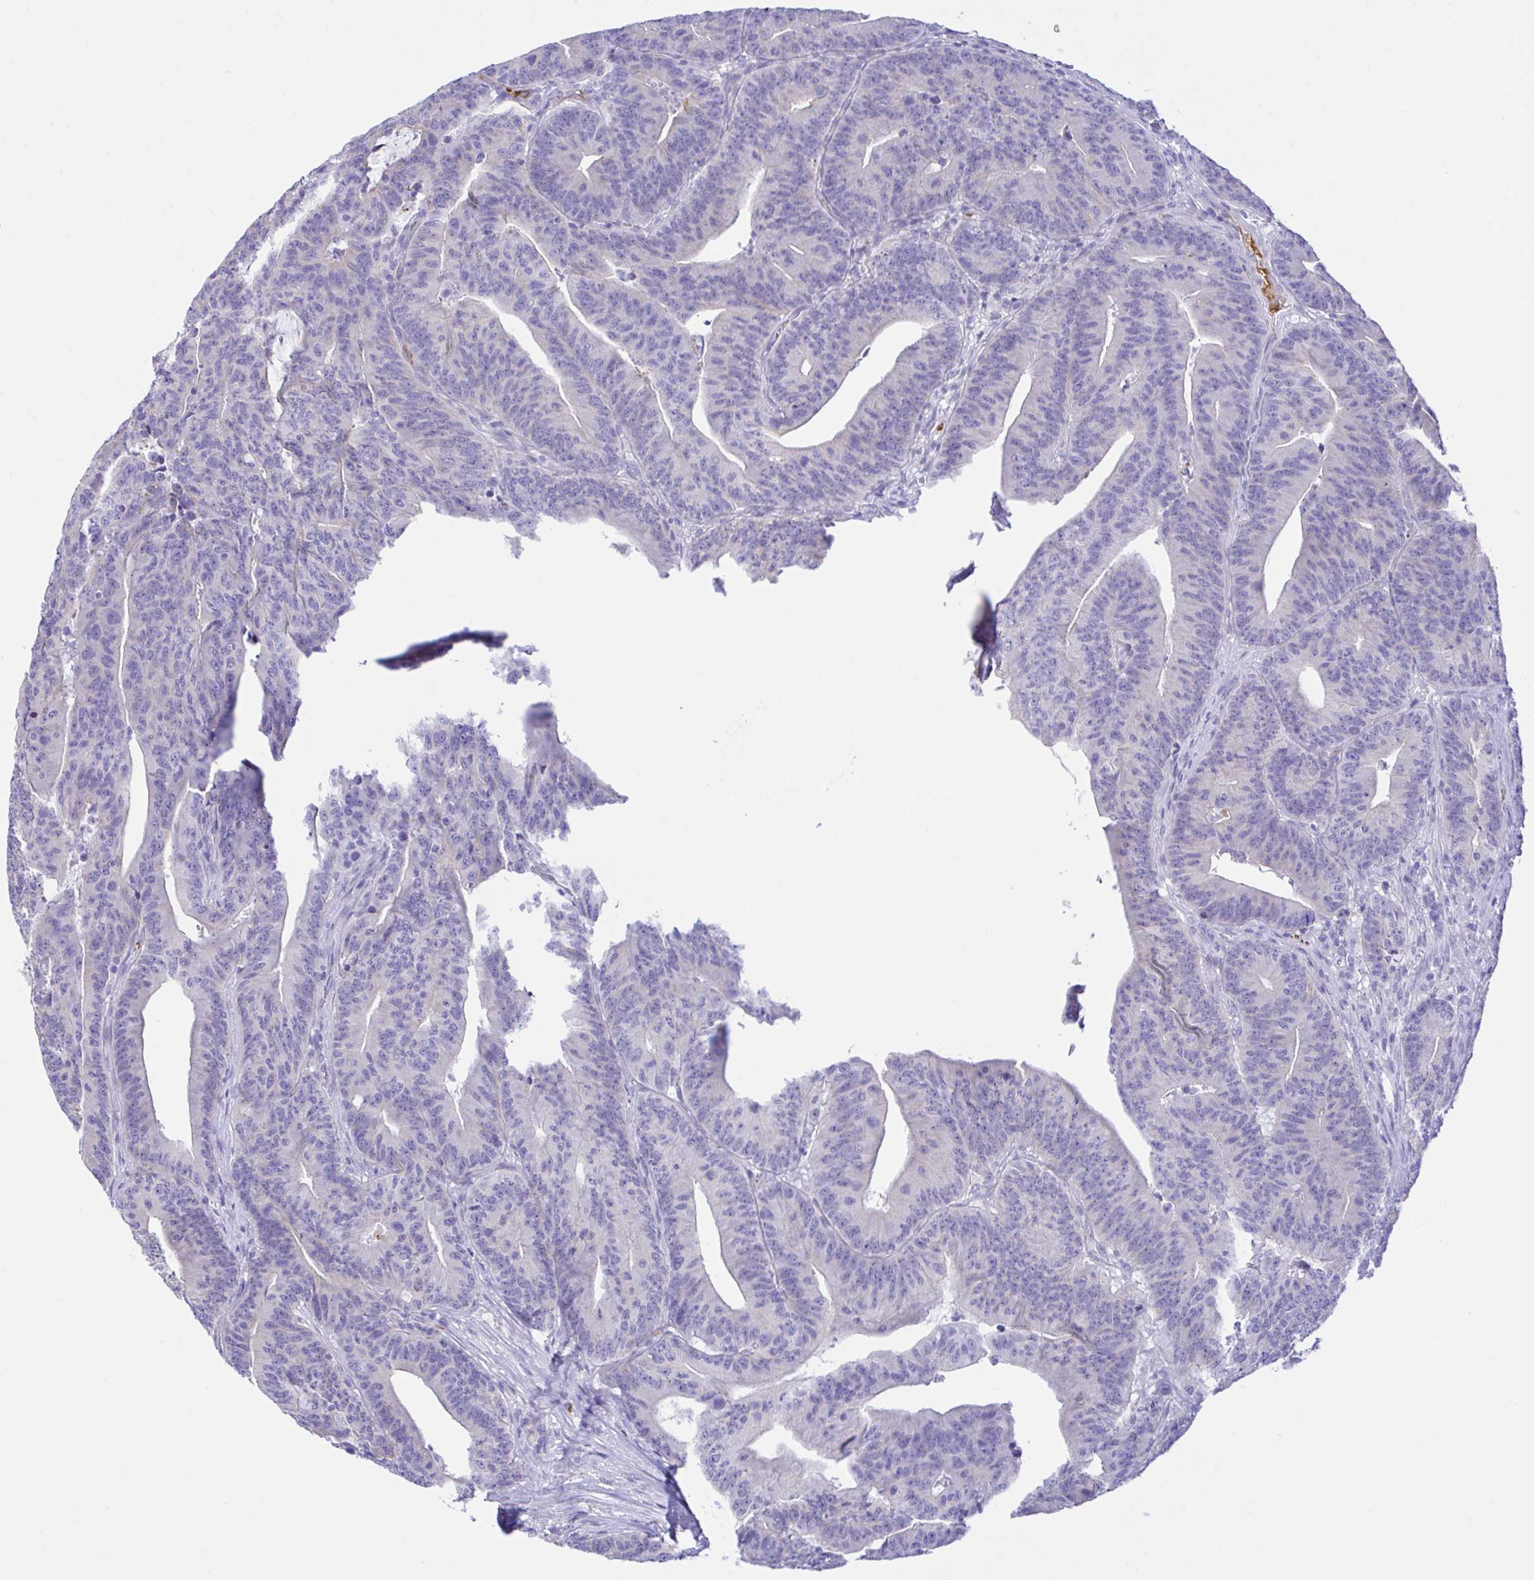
{"staining": {"intensity": "negative", "quantity": "none", "location": "none"}, "tissue": "colorectal cancer", "cell_type": "Tumor cells", "image_type": "cancer", "snomed": [{"axis": "morphology", "description": "Adenocarcinoma, NOS"}, {"axis": "topography", "description": "Colon"}], "caption": "Image shows no significant protein staining in tumor cells of colorectal cancer. Brightfield microscopy of immunohistochemistry stained with DAB (brown) and hematoxylin (blue), captured at high magnification.", "gene": "ZNF221", "patient": {"sex": "female", "age": 78}}